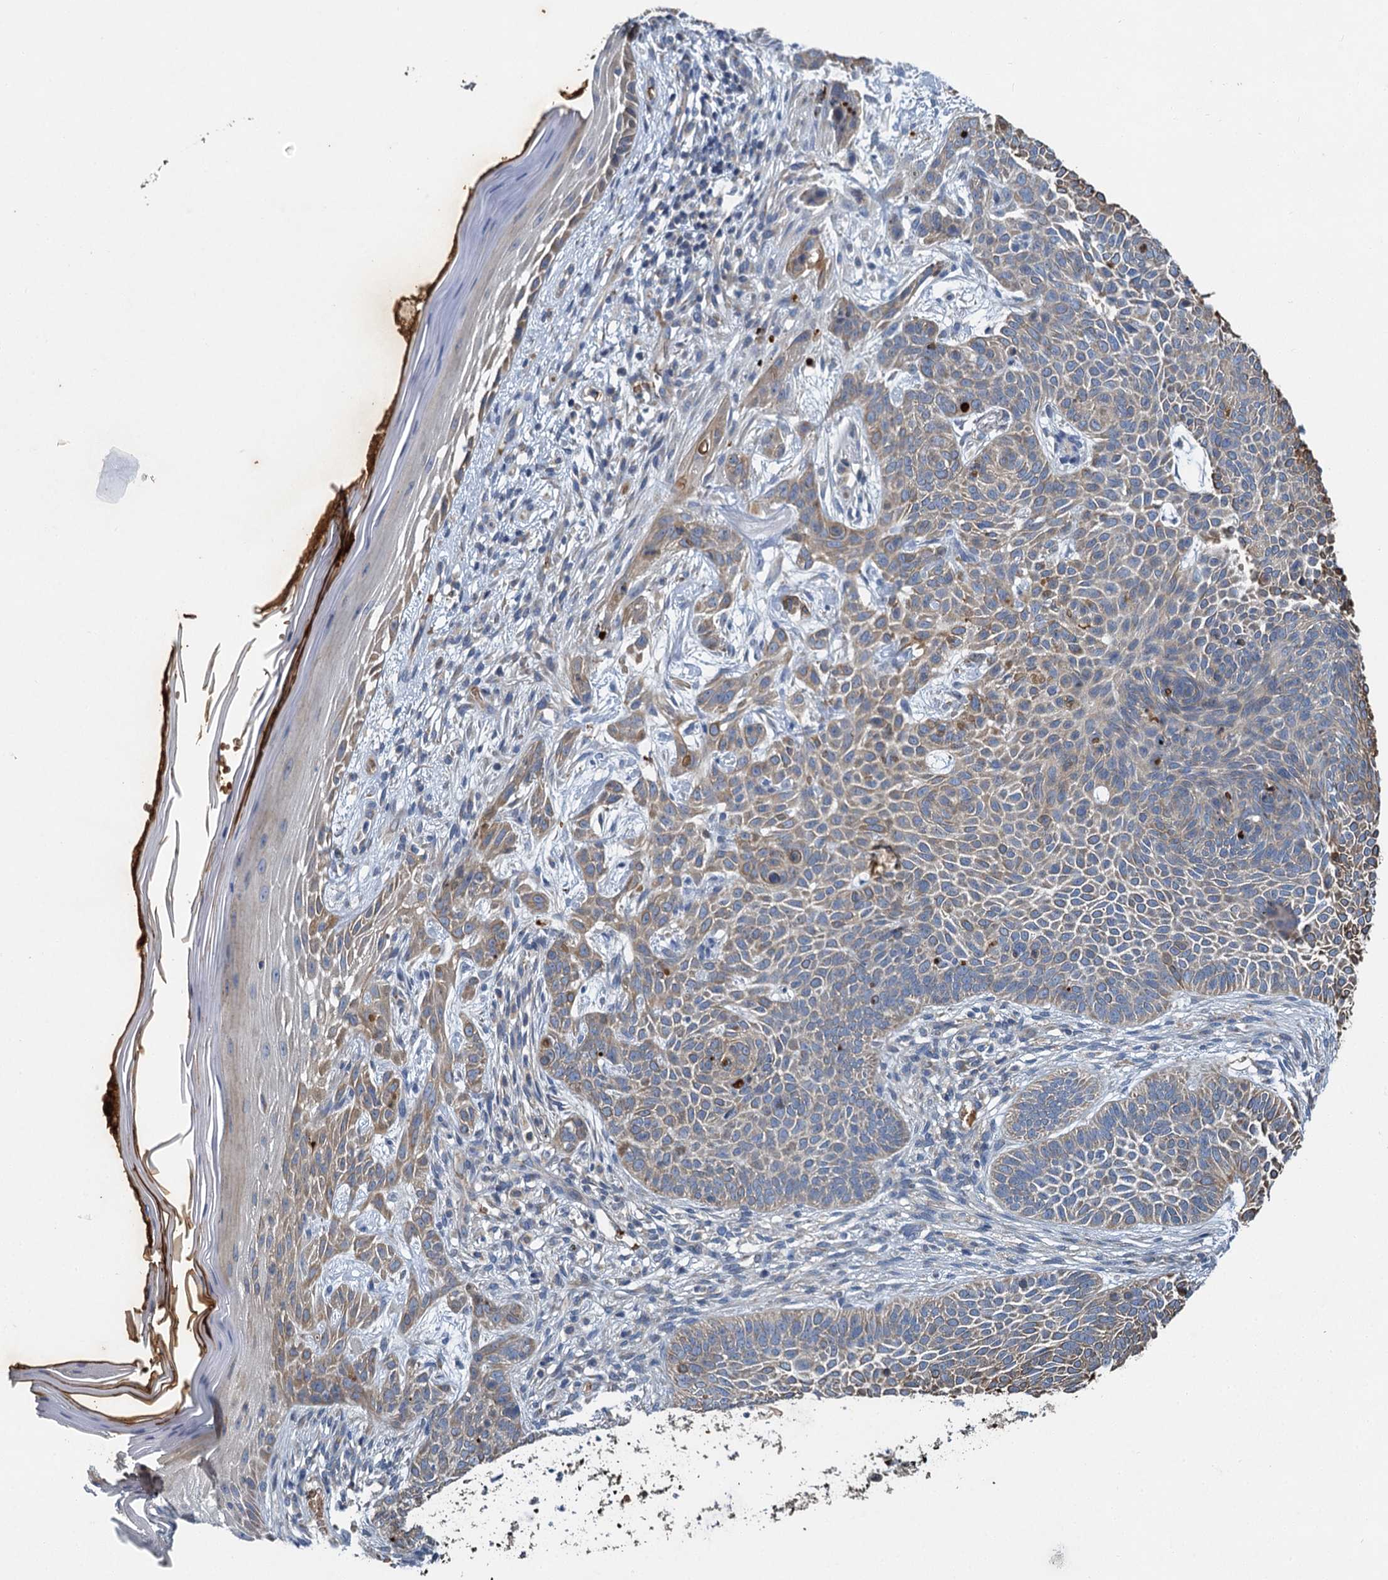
{"staining": {"intensity": "weak", "quantity": "<25%", "location": "cytoplasmic/membranous"}, "tissue": "skin cancer", "cell_type": "Tumor cells", "image_type": "cancer", "snomed": [{"axis": "morphology", "description": "Basal cell carcinoma"}, {"axis": "topography", "description": "Skin"}], "caption": "Immunohistochemistry (IHC) photomicrograph of human skin basal cell carcinoma stained for a protein (brown), which exhibits no expression in tumor cells.", "gene": "BCS1L", "patient": {"sex": "male", "age": 85}}